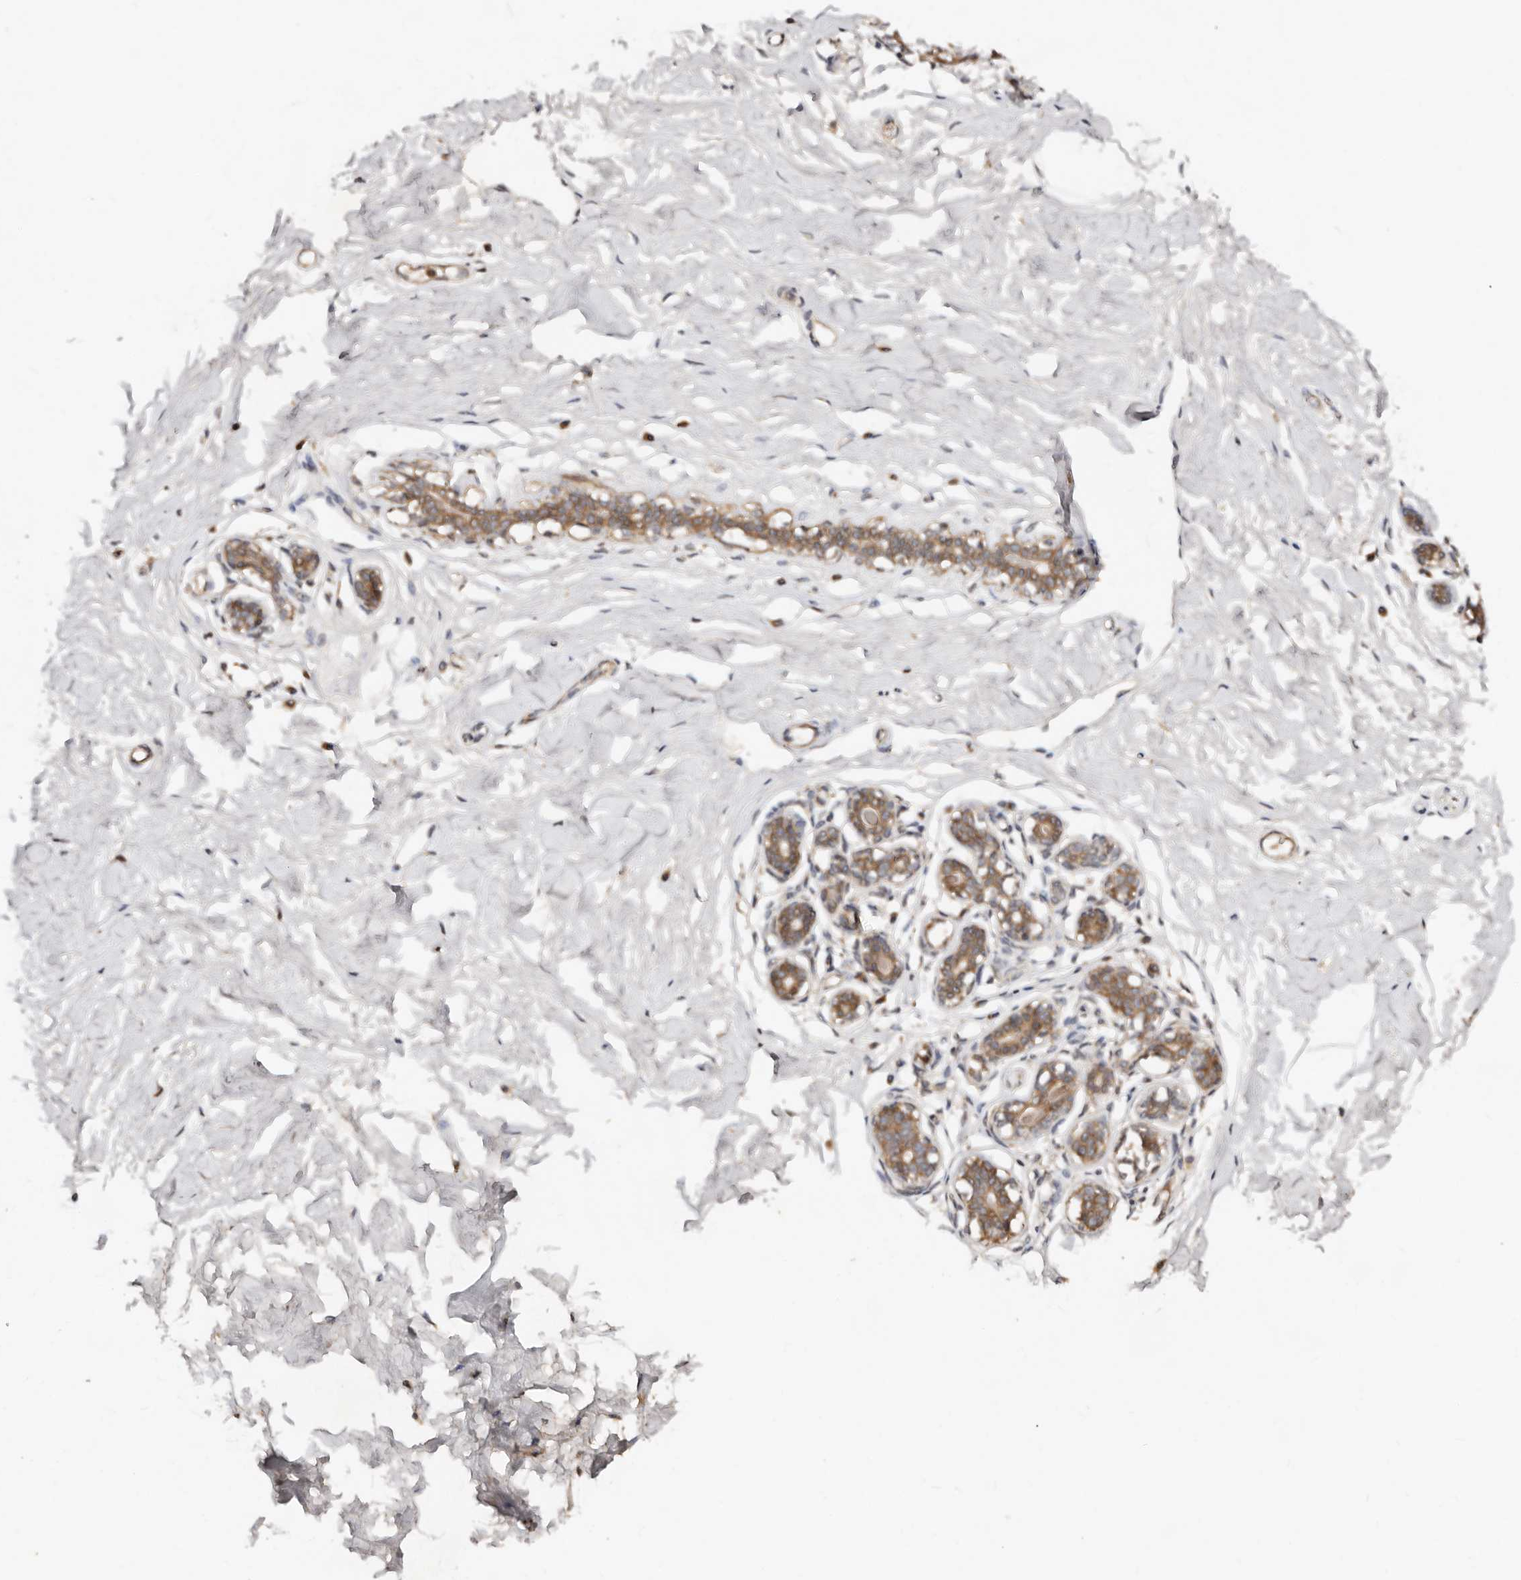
{"staining": {"intensity": "moderate", "quantity": "25%-75%", "location": "cytoplasmic/membranous"}, "tissue": "breast", "cell_type": "Adipocytes", "image_type": "normal", "snomed": [{"axis": "morphology", "description": "Normal tissue, NOS"}, {"axis": "morphology", "description": "Adenoma, NOS"}, {"axis": "topography", "description": "Breast"}], "caption": "Normal breast was stained to show a protein in brown. There is medium levels of moderate cytoplasmic/membranous expression in approximately 25%-75% of adipocytes. The staining was performed using DAB (3,3'-diaminobenzidine), with brown indicating positive protein expression. Nuclei are stained blue with hematoxylin.", "gene": "DENND11", "patient": {"sex": "female", "age": 23}}